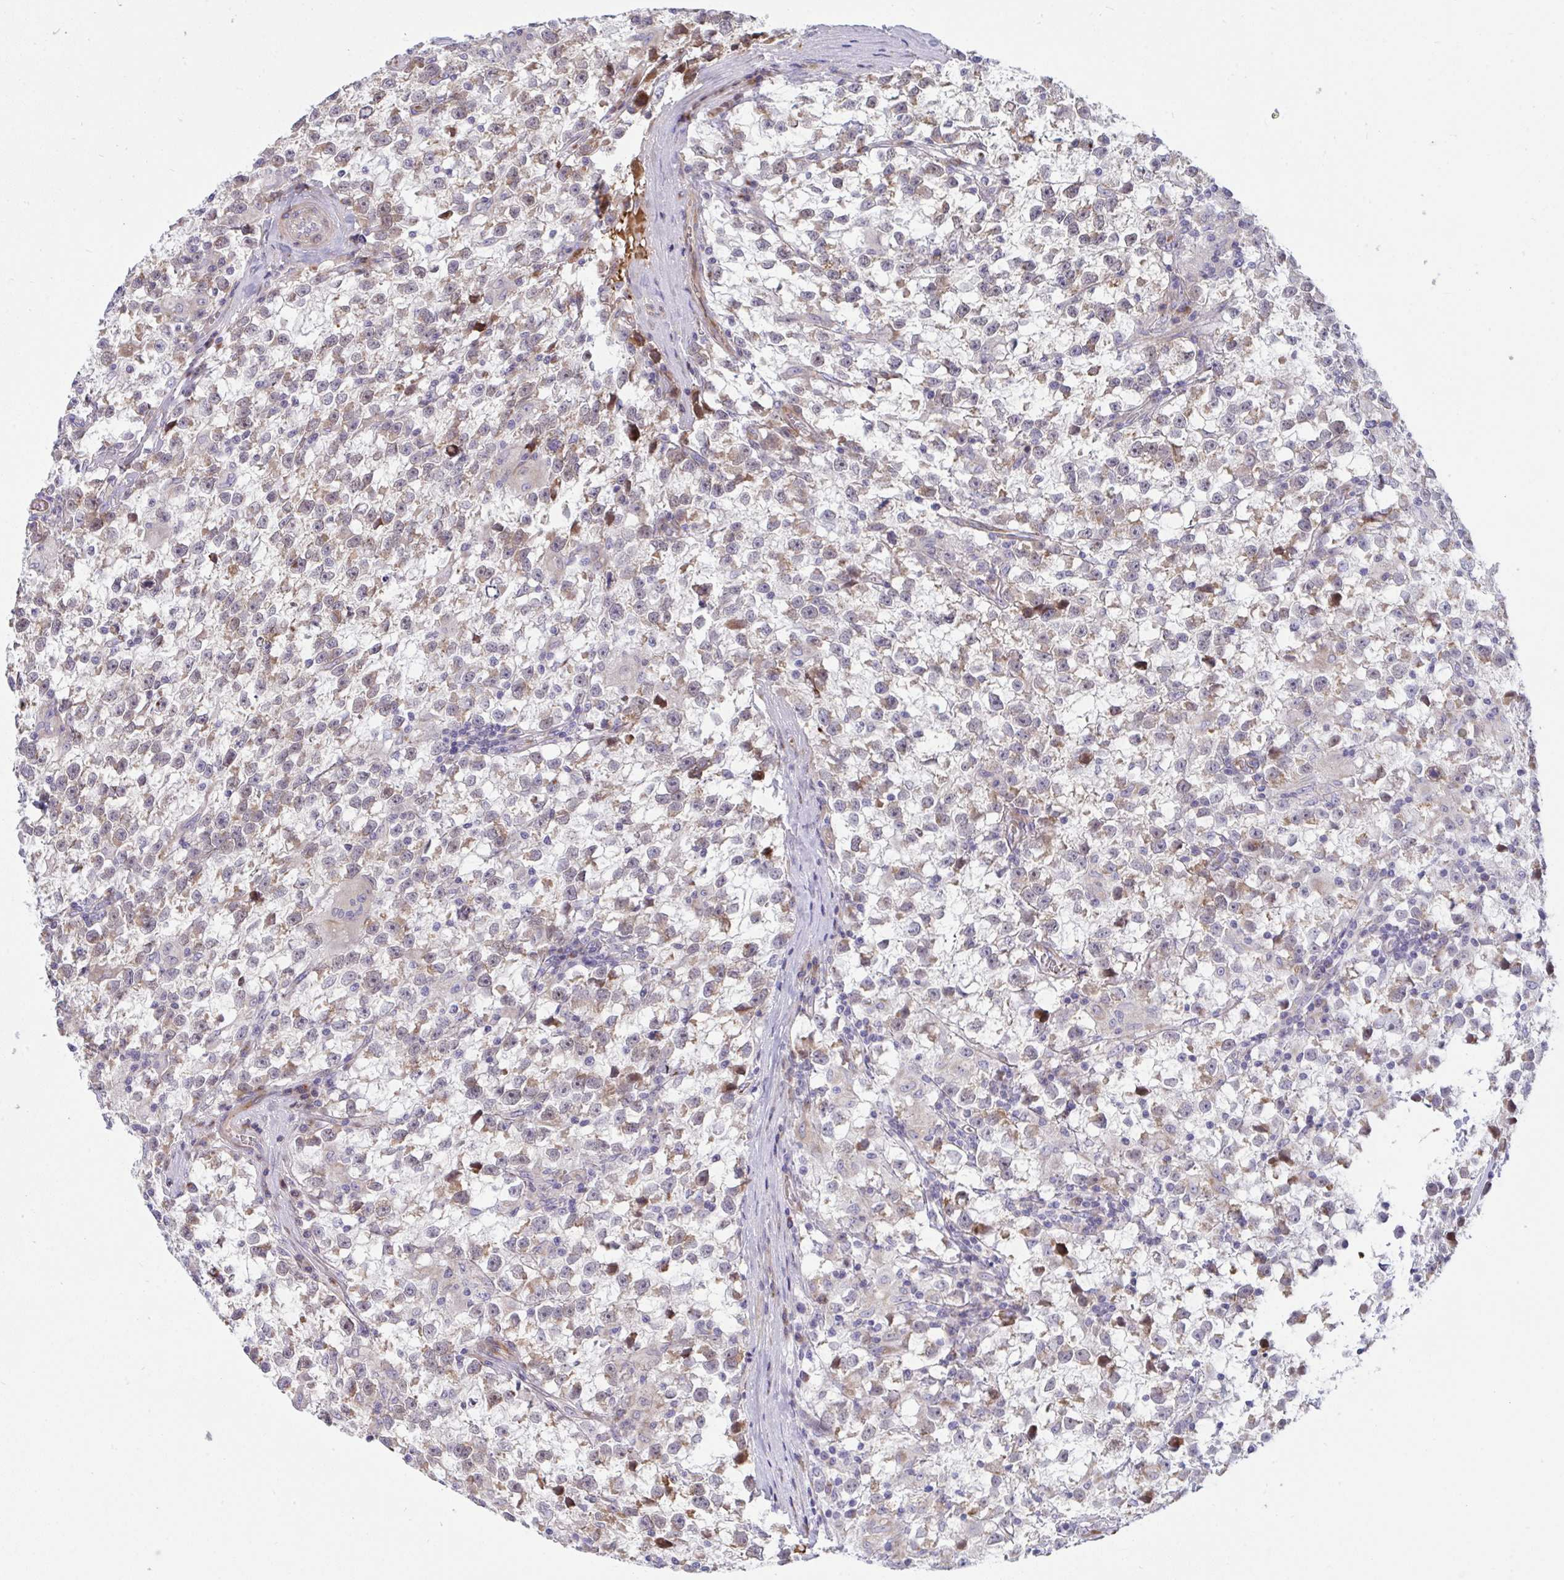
{"staining": {"intensity": "weak", "quantity": "25%-75%", "location": "cytoplasmic/membranous"}, "tissue": "testis cancer", "cell_type": "Tumor cells", "image_type": "cancer", "snomed": [{"axis": "morphology", "description": "Seminoma, NOS"}, {"axis": "topography", "description": "Testis"}], "caption": "IHC image of neoplastic tissue: human seminoma (testis) stained using IHC exhibits low levels of weak protein expression localized specifically in the cytoplasmic/membranous of tumor cells, appearing as a cytoplasmic/membranous brown color.", "gene": "NTN1", "patient": {"sex": "male", "age": 31}}